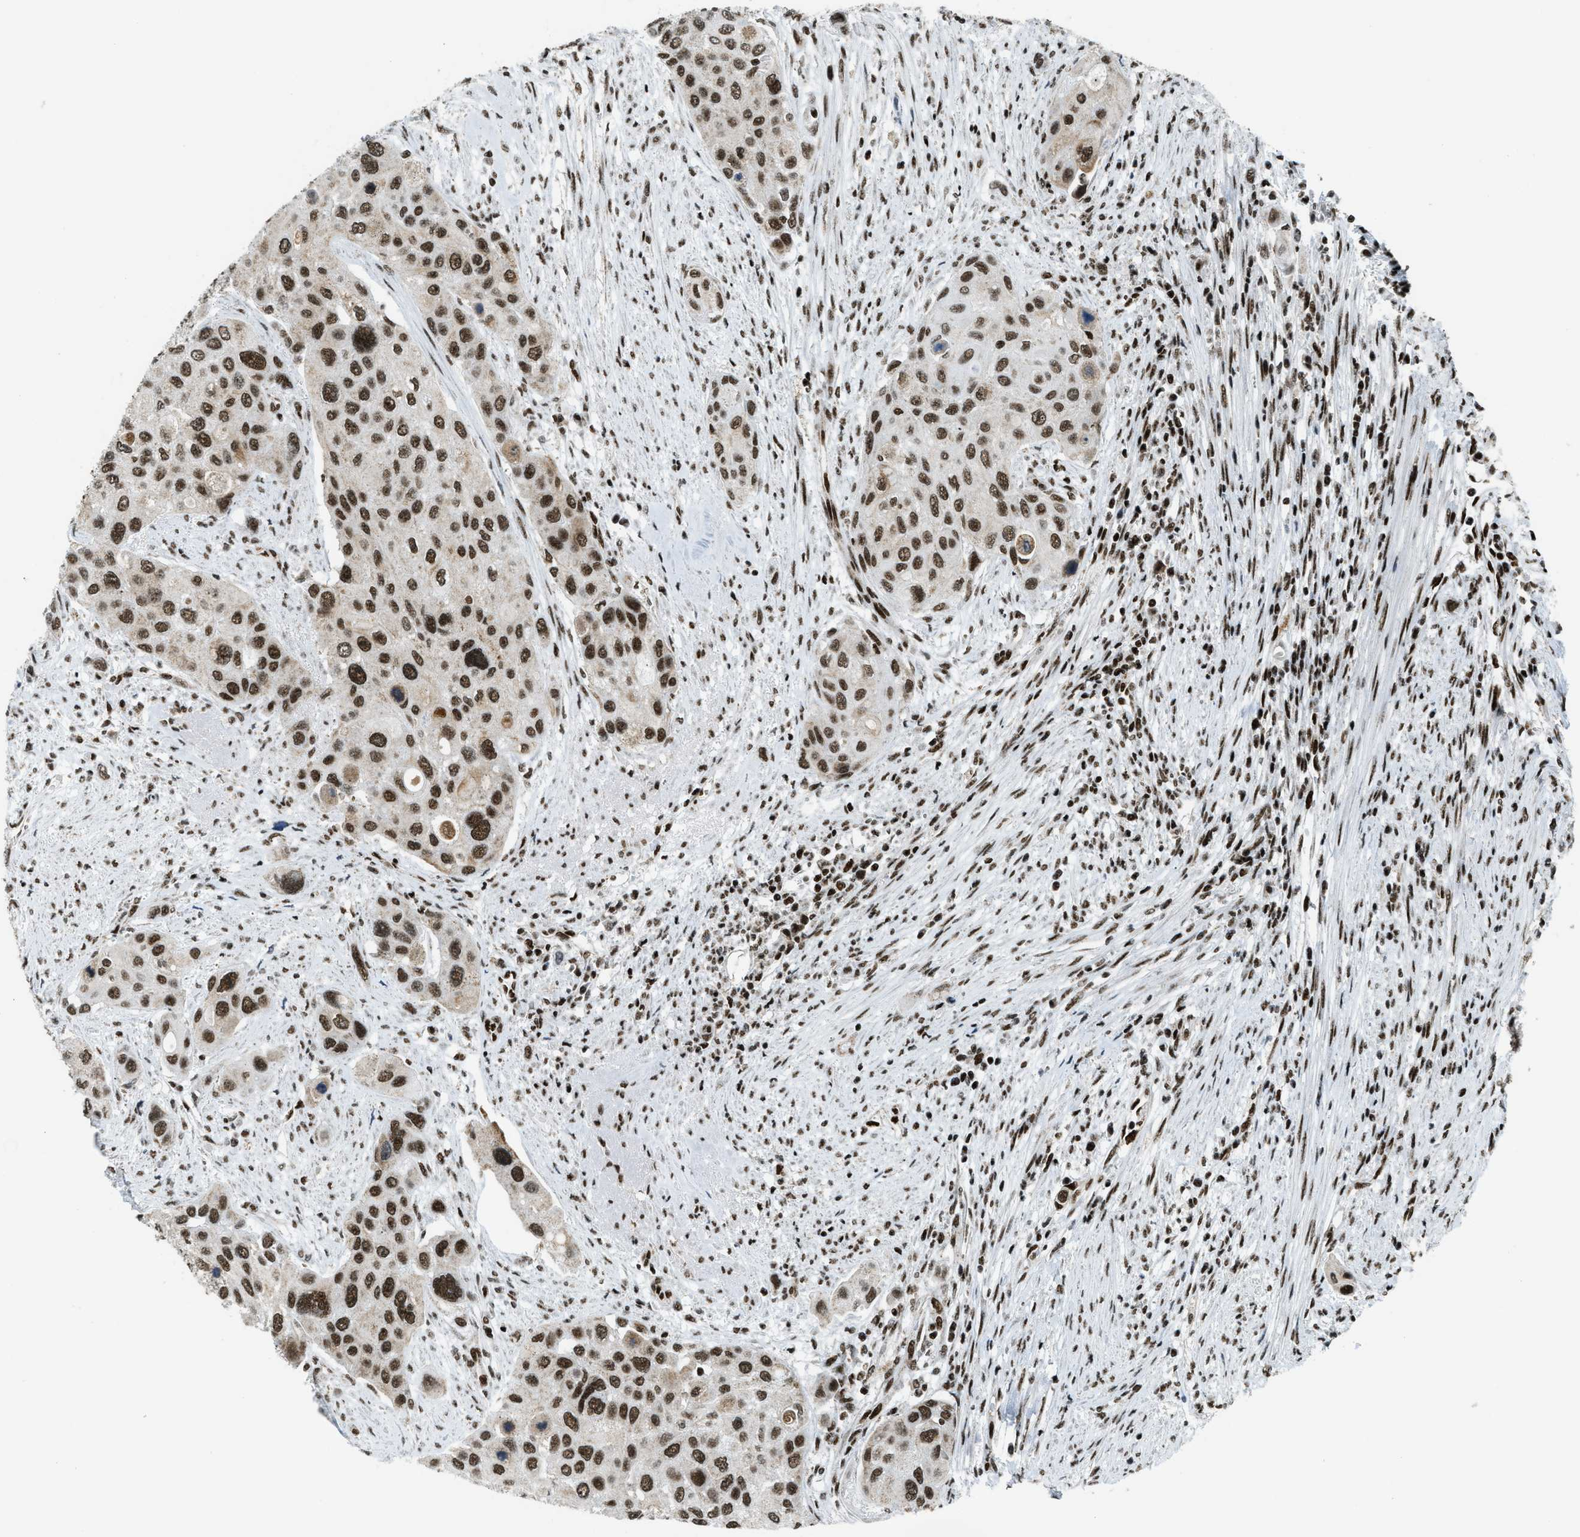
{"staining": {"intensity": "strong", "quantity": ">75%", "location": "nuclear"}, "tissue": "urothelial cancer", "cell_type": "Tumor cells", "image_type": "cancer", "snomed": [{"axis": "morphology", "description": "Urothelial carcinoma, High grade"}, {"axis": "topography", "description": "Urinary bladder"}], "caption": "Urothelial cancer stained with DAB (3,3'-diaminobenzidine) IHC shows high levels of strong nuclear positivity in approximately >75% of tumor cells.", "gene": "GABPB1", "patient": {"sex": "female", "age": 56}}